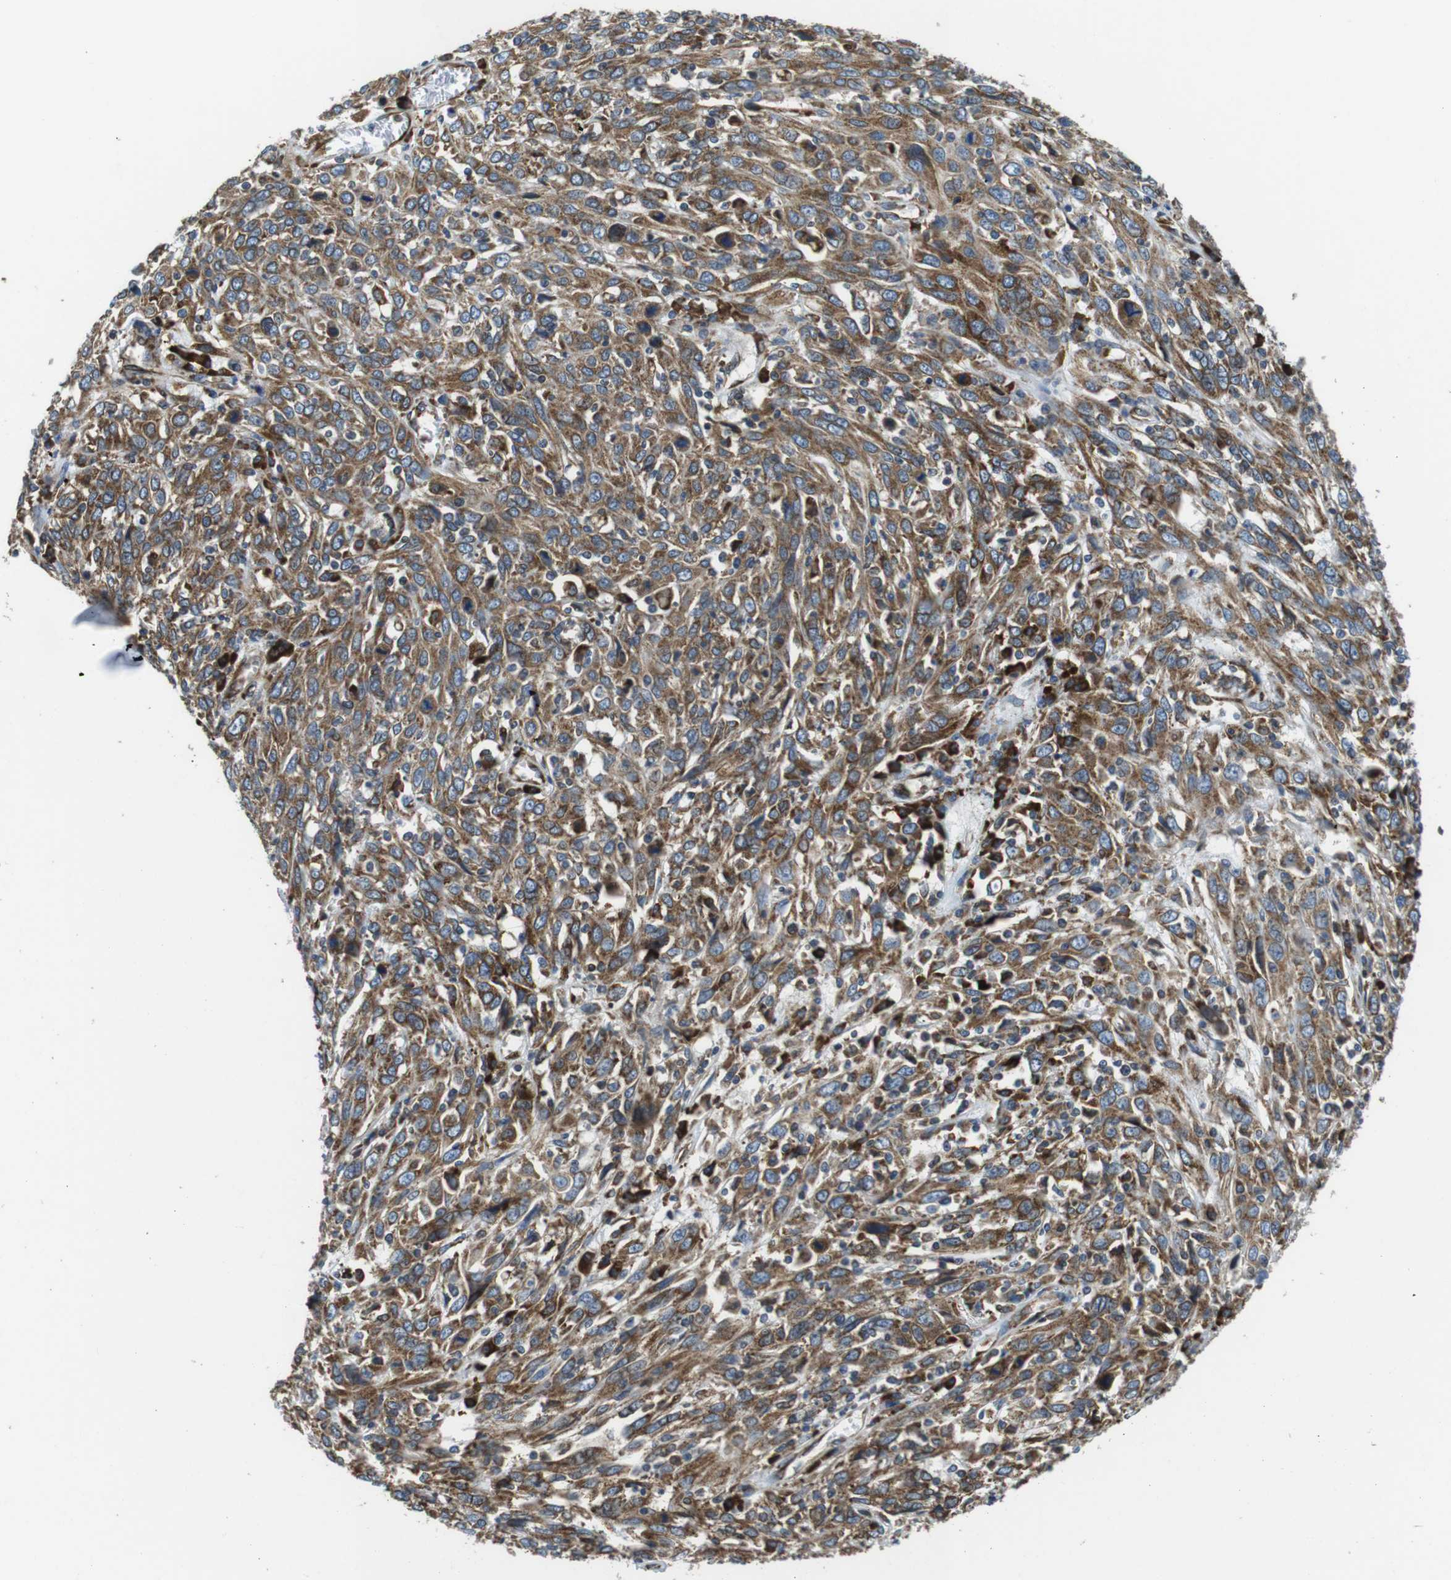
{"staining": {"intensity": "moderate", "quantity": ">75%", "location": "cytoplasmic/membranous"}, "tissue": "cervical cancer", "cell_type": "Tumor cells", "image_type": "cancer", "snomed": [{"axis": "morphology", "description": "Squamous cell carcinoma, NOS"}, {"axis": "topography", "description": "Cervix"}], "caption": "The histopathology image reveals staining of cervical squamous cell carcinoma, revealing moderate cytoplasmic/membranous protein staining (brown color) within tumor cells. The staining is performed using DAB (3,3'-diaminobenzidine) brown chromogen to label protein expression. The nuclei are counter-stained blue using hematoxylin.", "gene": "UGGT1", "patient": {"sex": "female", "age": 46}}